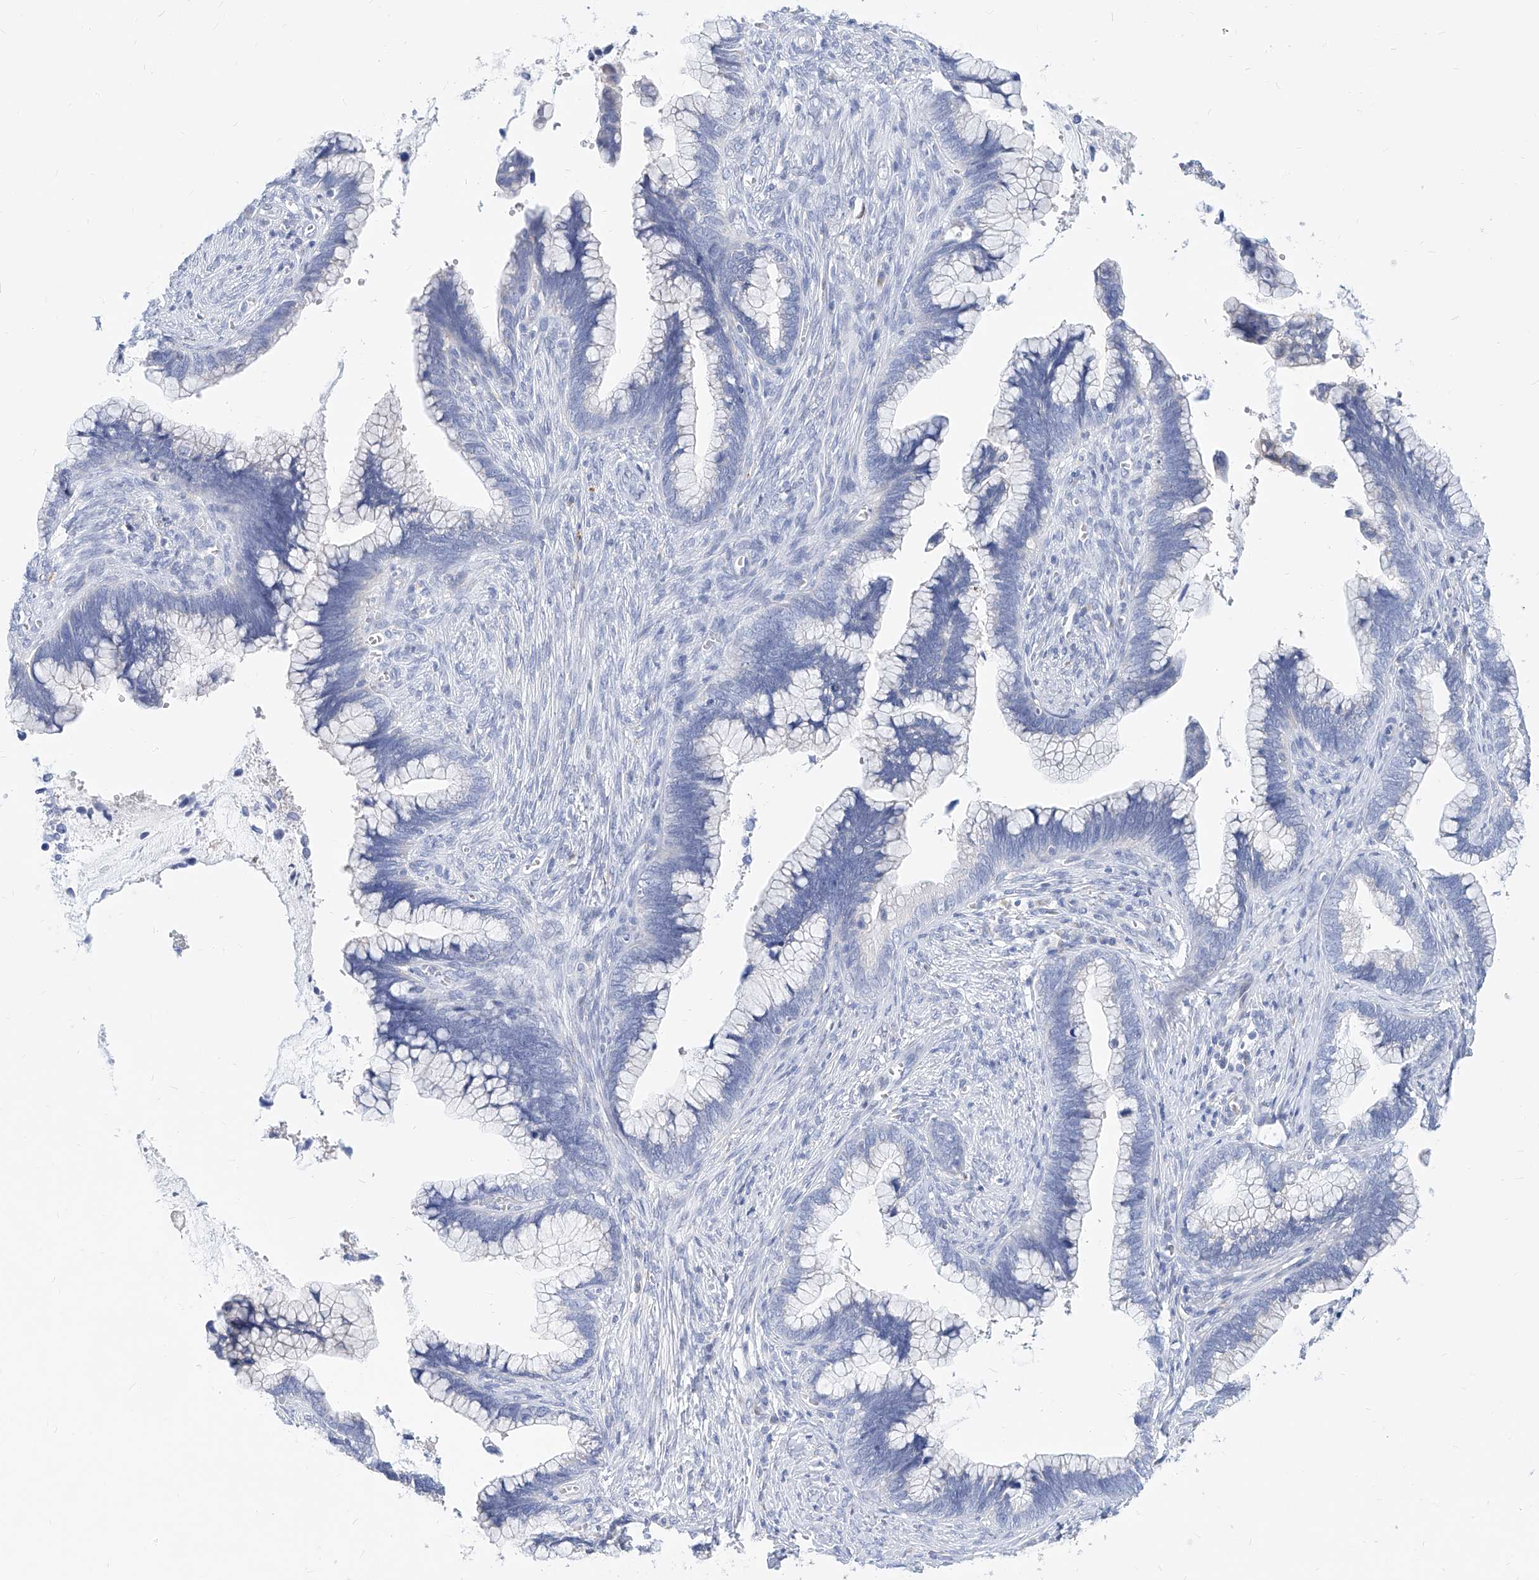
{"staining": {"intensity": "negative", "quantity": "none", "location": "none"}, "tissue": "cervical cancer", "cell_type": "Tumor cells", "image_type": "cancer", "snomed": [{"axis": "morphology", "description": "Adenocarcinoma, NOS"}, {"axis": "topography", "description": "Cervix"}], "caption": "Tumor cells show no significant staining in adenocarcinoma (cervical).", "gene": "MX2", "patient": {"sex": "female", "age": 44}}